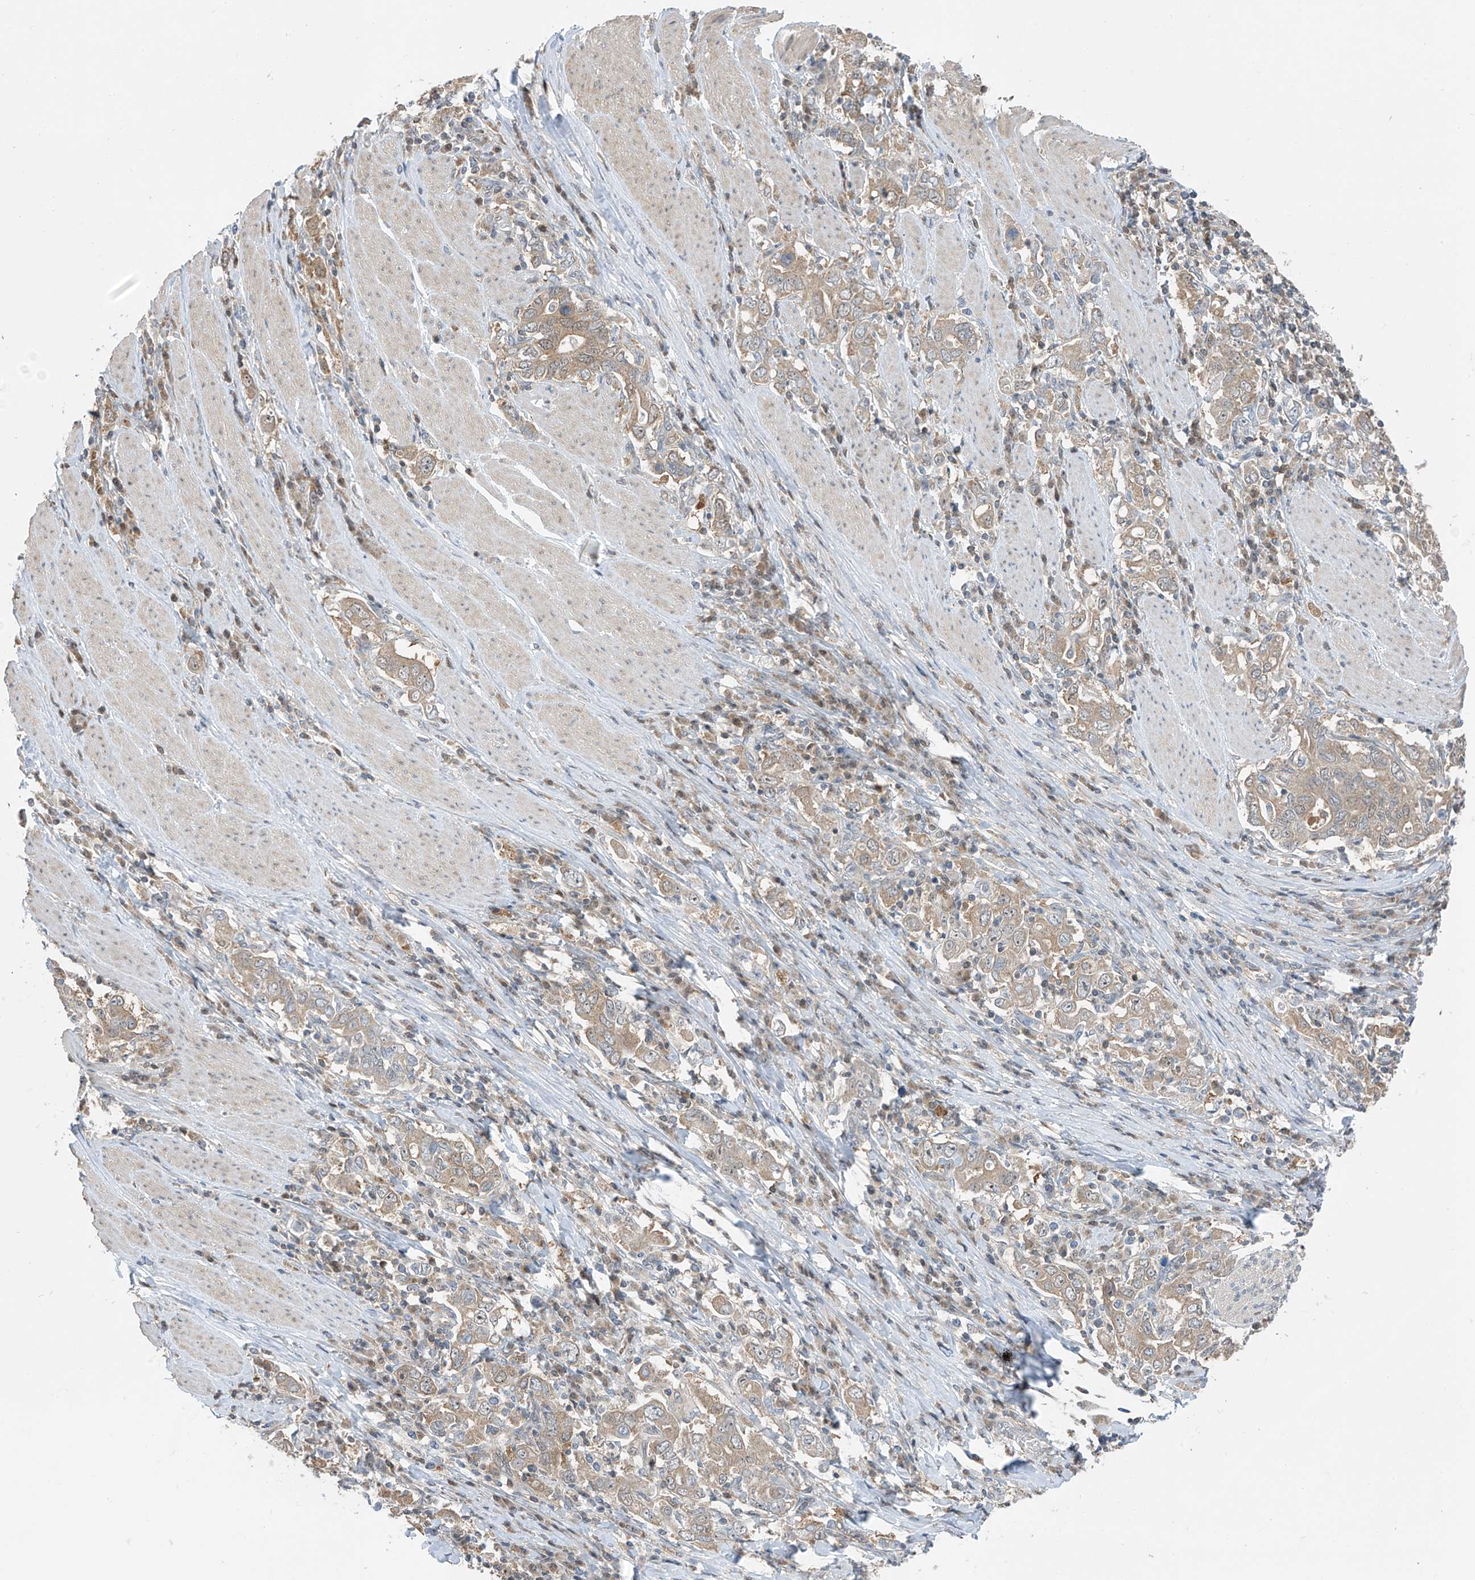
{"staining": {"intensity": "weak", "quantity": ">75%", "location": "cytoplasmic/membranous"}, "tissue": "stomach cancer", "cell_type": "Tumor cells", "image_type": "cancer", "snomed": [{"axis": "morphology", "description": "Adenocarcinoma, NOS"}, {"axis": "topography", "description": "Stomach, upper"}], "caption": "IHC (DAB (3,3'-diaminobenzidine)) staining of human stomach cancer shows weak cytoplasmic/membranous protein expression in about >75% of tumor cells. (brown staining indicates protein expression, while blue staining denotes nuclei).", "gene": "TTC38", "patient": {"sex": "male", "age": 62}}